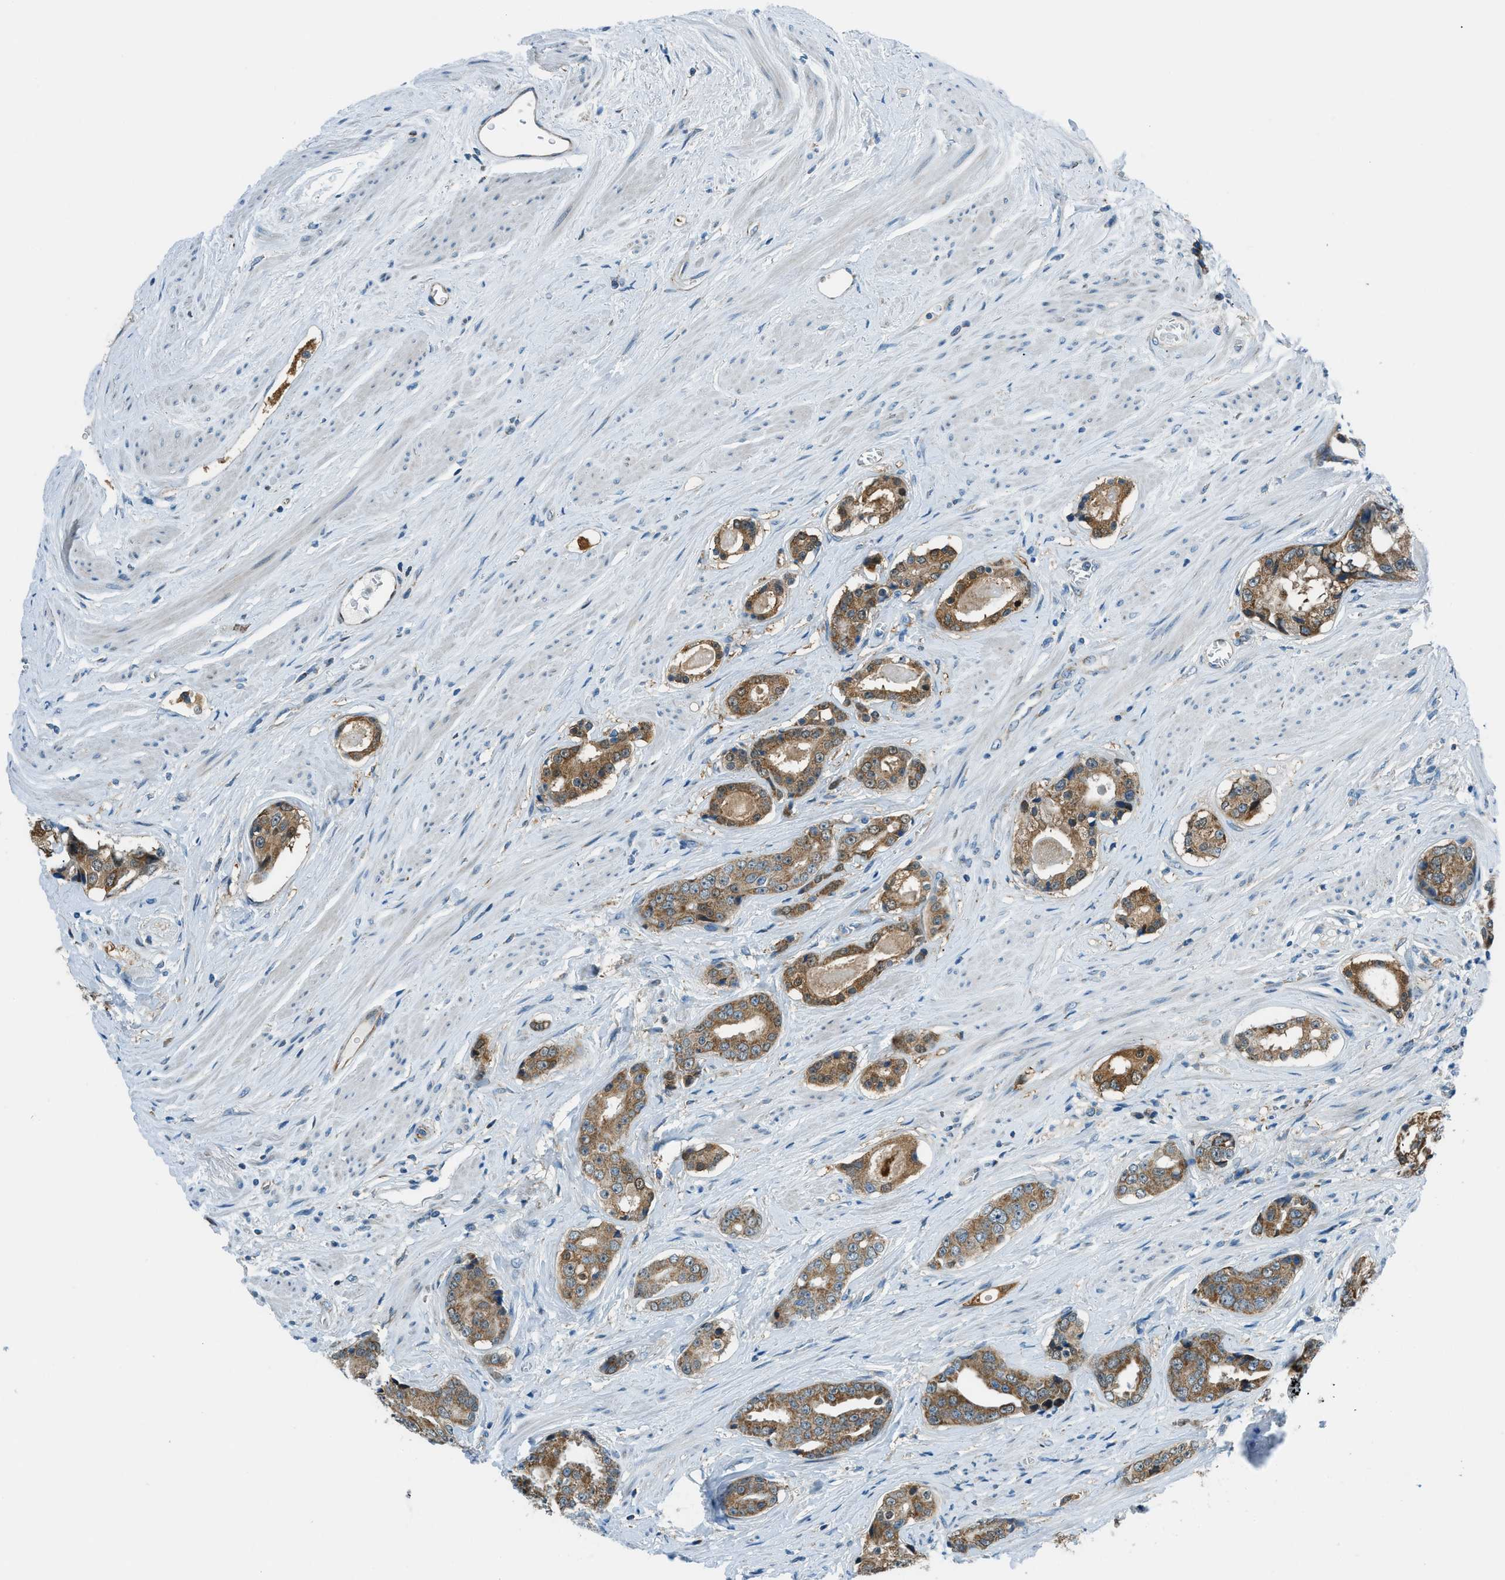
{"staining": {"intensity": "moderate", "quantity": ">75%", "location": "cytoplasmic/membranous"}, "tissue": "prostate cancer", "cell_type": "Tumor cells", "image_type": "cancer", "snomed": [{"axis": "morphology", "description": "Adenocarcinoma, High grade"}, {"axis": "topography", "description": "Prostate"}], "caption": "Moderate cytoplasmic/membranous positivity is present in about >75% of tumor cells in prostate cancer.", "gene": "PIGG", "patient": {"sex": "male", "age": 71}}